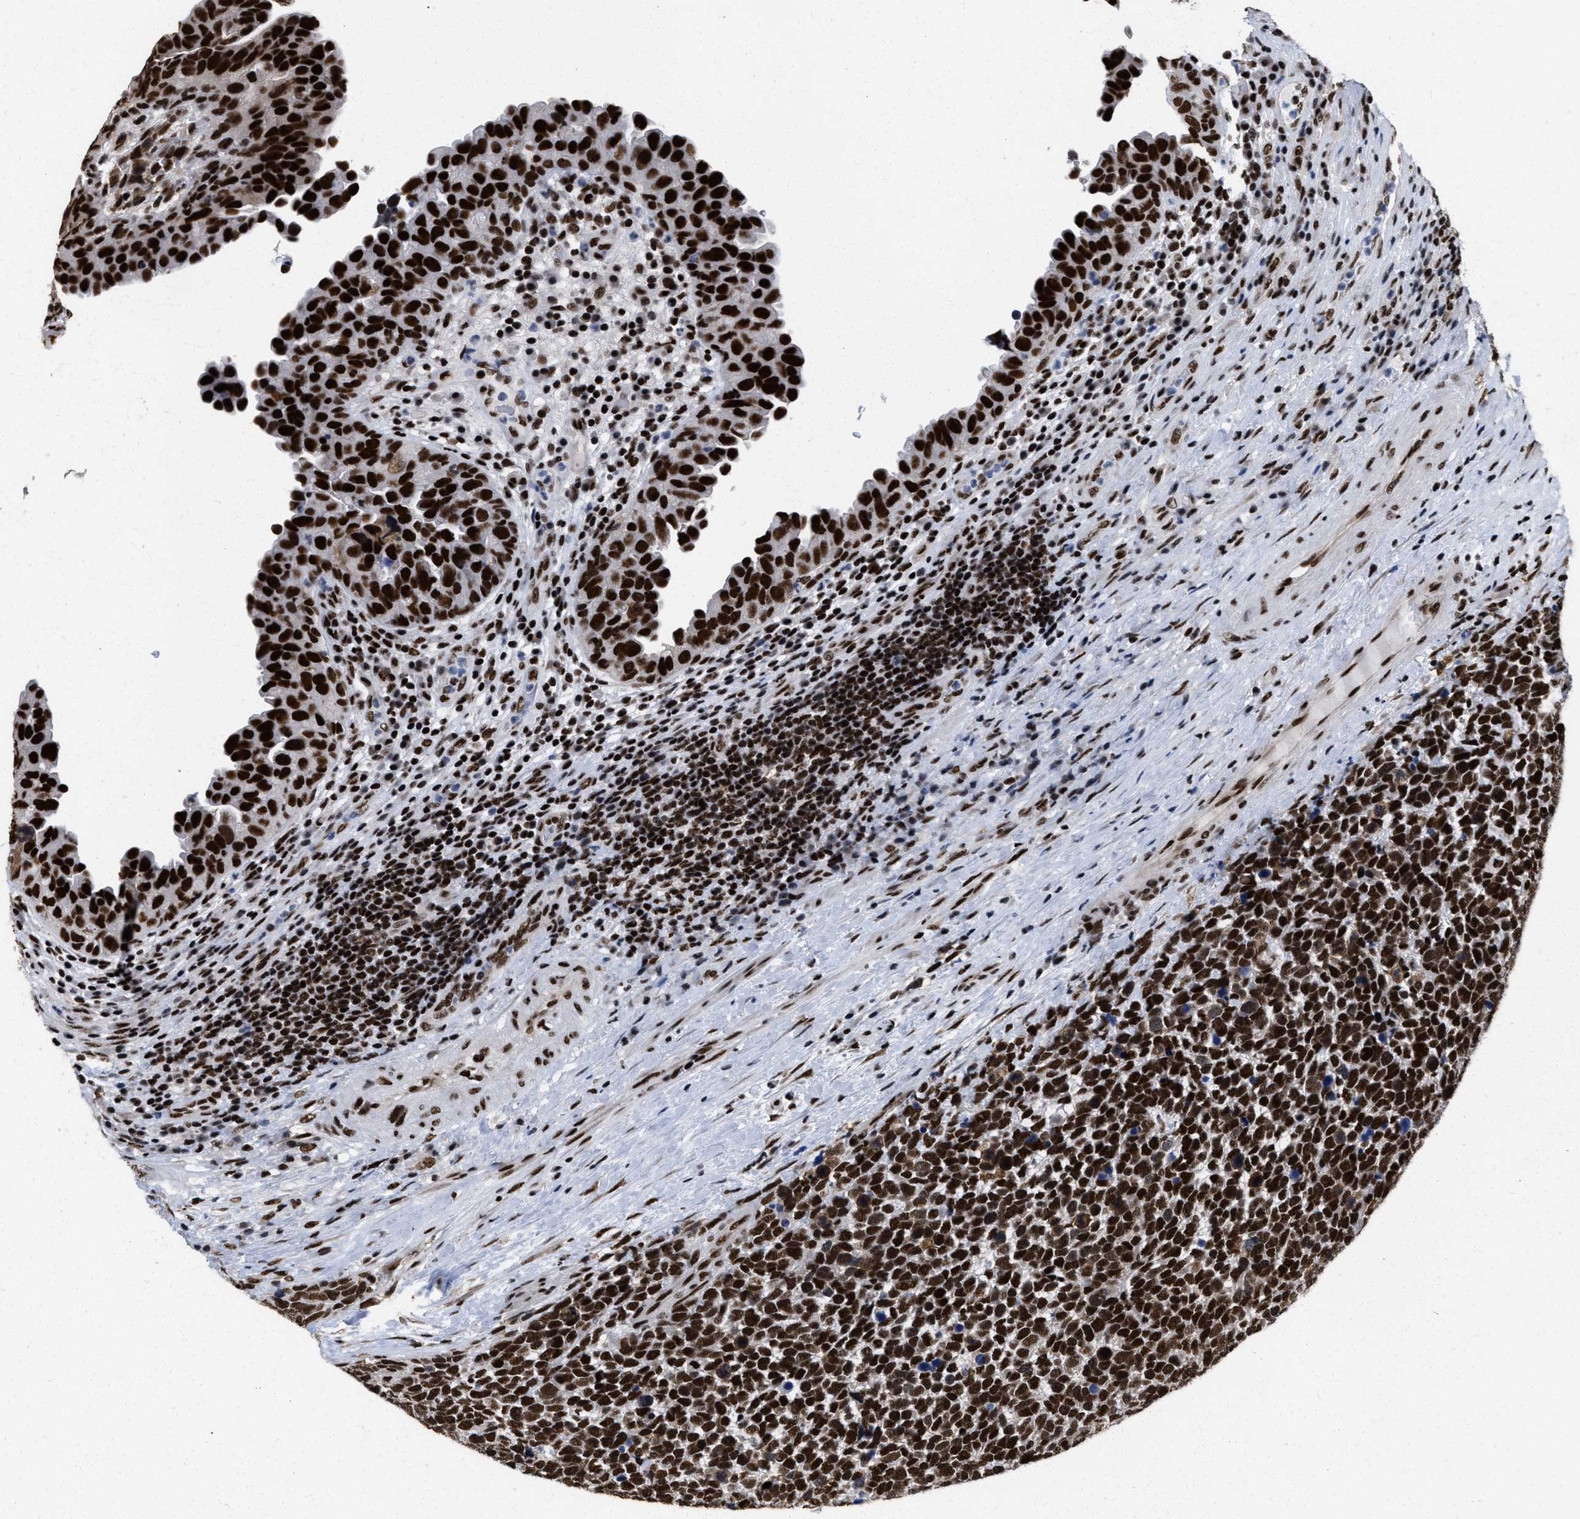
{"staining": {"intensity": "strong", "quantity": ">75%", "location": "nuclear"}, "tissue": "urothelial cancer", "cell_type": "Tumor cells", "image_type": "cancer", "snomed": [{"axis": "morphology", "description": "Urothelial carcinoma, High grade"}, {"axis": "topography", "description": "Urinary bladder"}], "caption": "Strong nuclear expression is seen in about >75% of tumor cells in high-grade urothelial carcinoma.", "gene": "CREB1", "patient": {"sex": "female", "age": 82}}